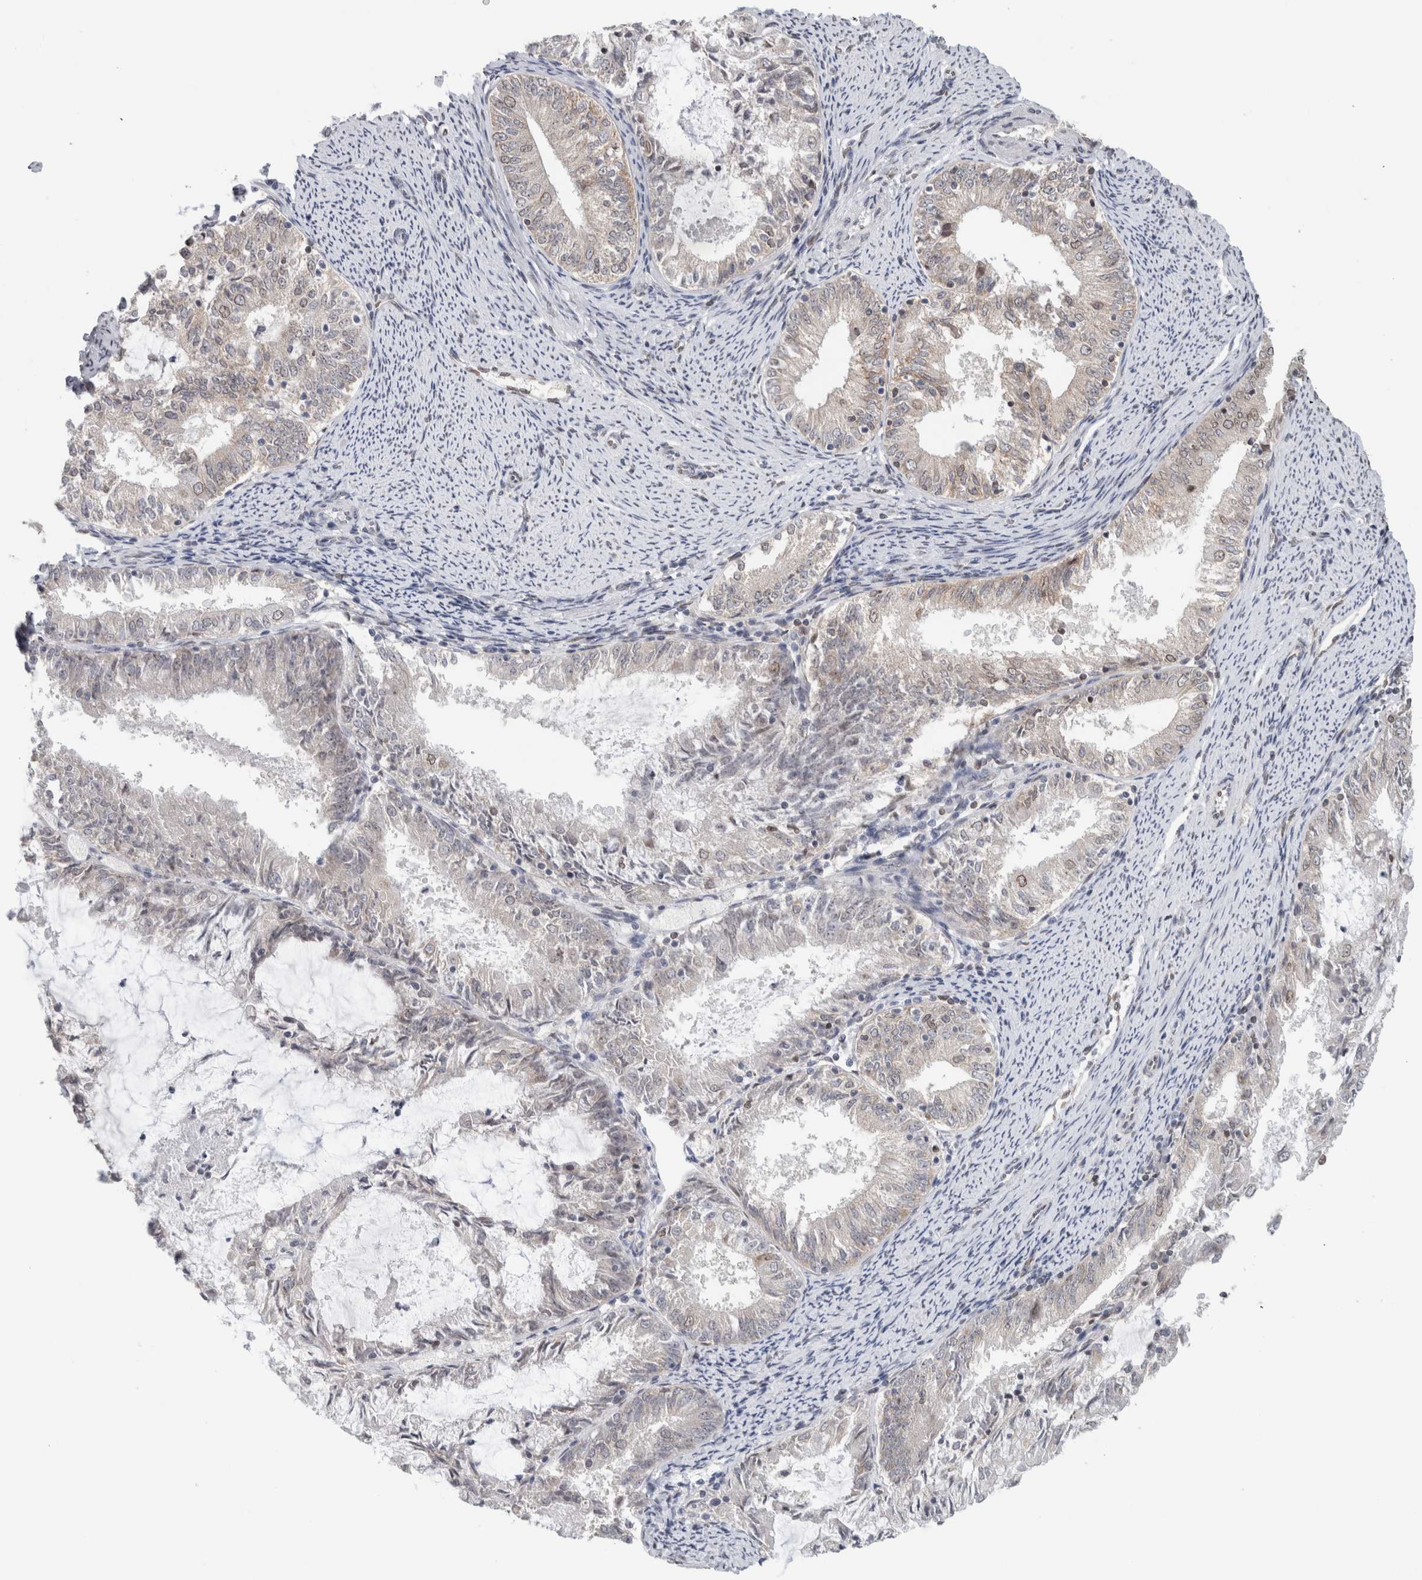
{"staining": {"intensity": "weak", "quantity": "<25%", "location": "cytoplasmic/membranous,nuclear"}, "tissue": "endometrial cancer", "cell_type": "Tumor cells", "image_type": "cancer", "snomed": [{"axis": "morphology", "description": "Adenocarcinoma, NOS"}, {"axis": "topography", "description": "Endometrium"}], "caption": "DAB (3,3'-diaminobenzidine) immunohistochemical staining of endometrial cancer (adenocarcinoma) displays no significant expression in tumor cells.", "gene": "RBMX2", "patient": {"sex": "female", "age": 57}}